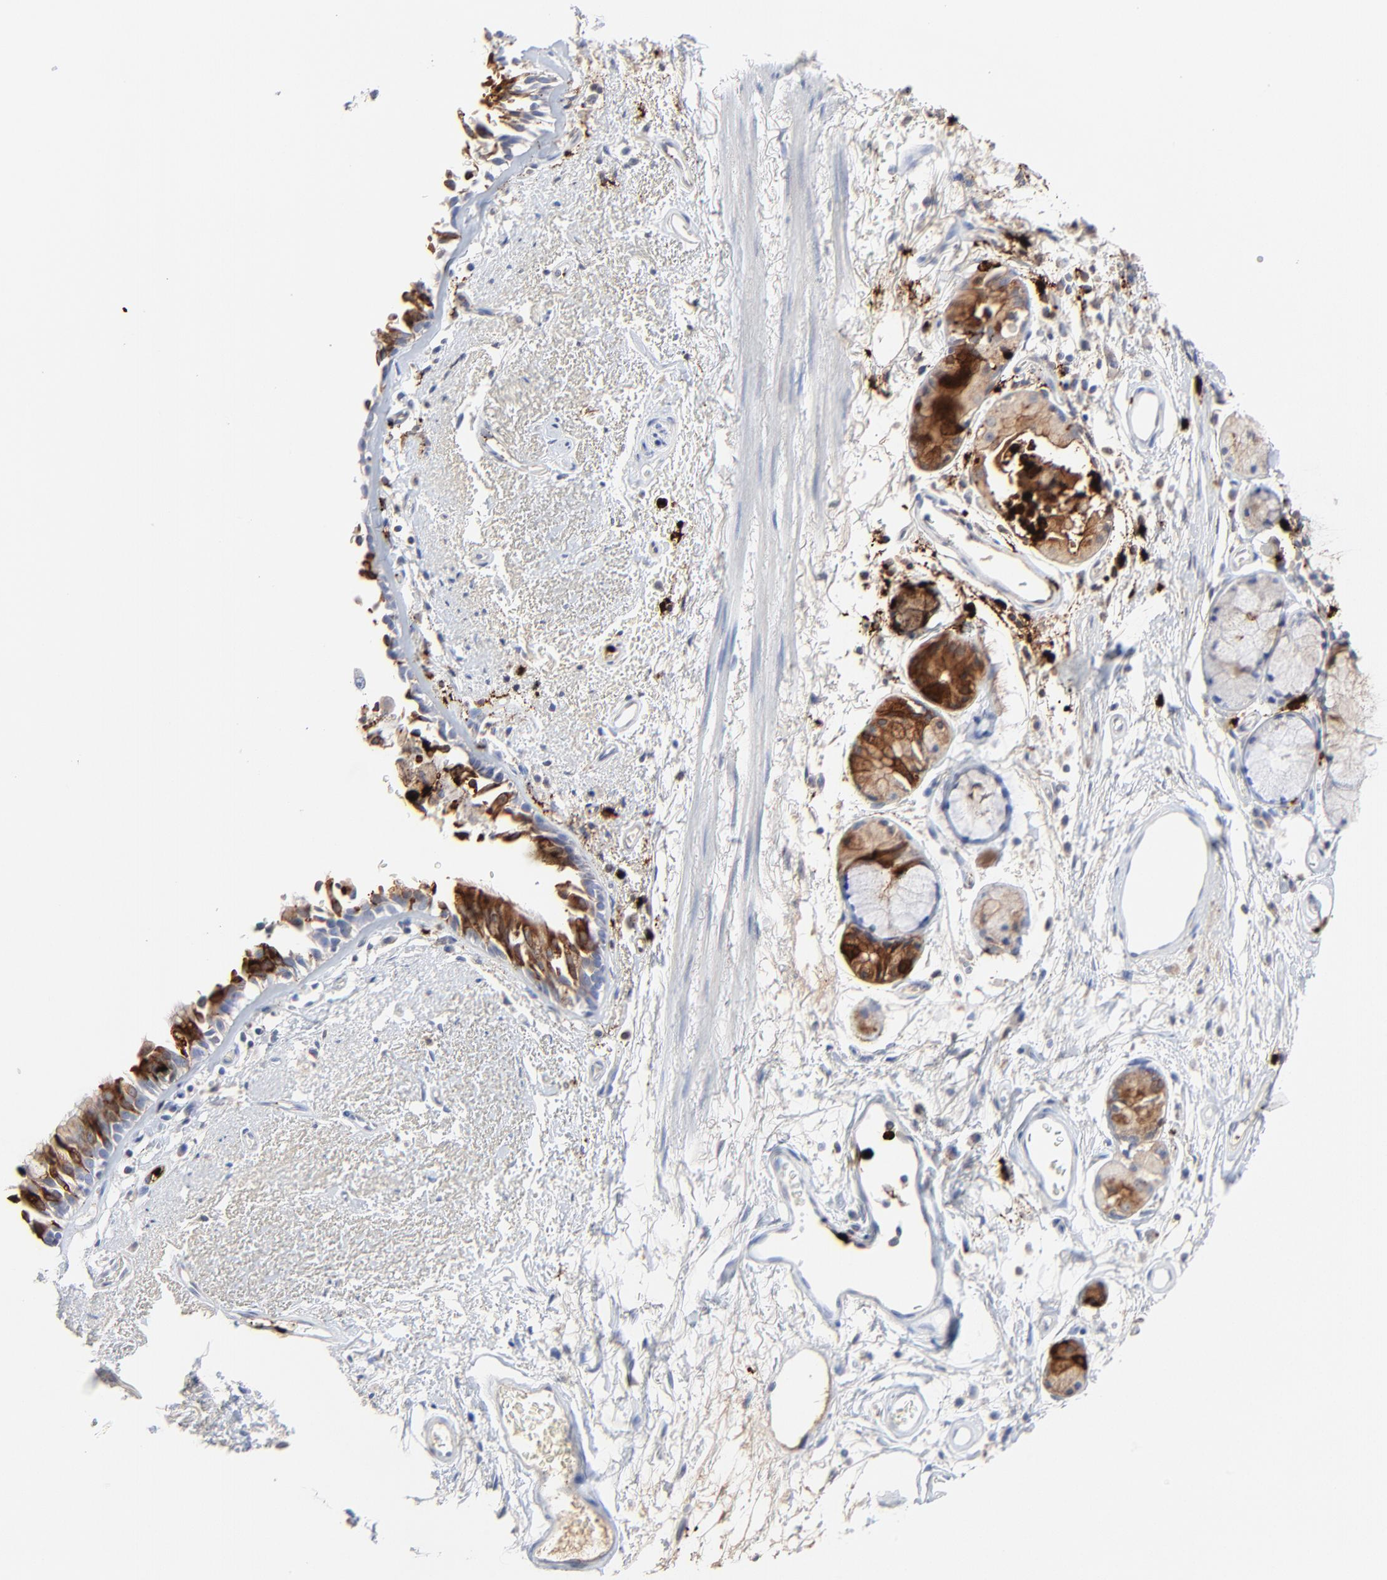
{"staining": {"intensity": "strong", "quantity": "25%-75%", "location": "cytoplasmic/membranous"}, "tissue": "bronchus", "cell_type": "Respiratory epithelial cells", "image_type": "normal", "snomed": [{"axis": "morphology", "description": "Normal tissue, NOS"}, {"axis": "morphology", "description": "Adenocarcinoma, NOS"}, {"axis": "topography", "description": "Bronchus"}, {"axis": "topography", "description": "Lung"}], "caption": "IHC of benign bronchus exhibits high levels of strong cytoplasmic/membranous positivity in about 25%-75% of respiratory epithelial cells.", "gene": "LCN2", "patient": {"sex": "male", "age": 71}}